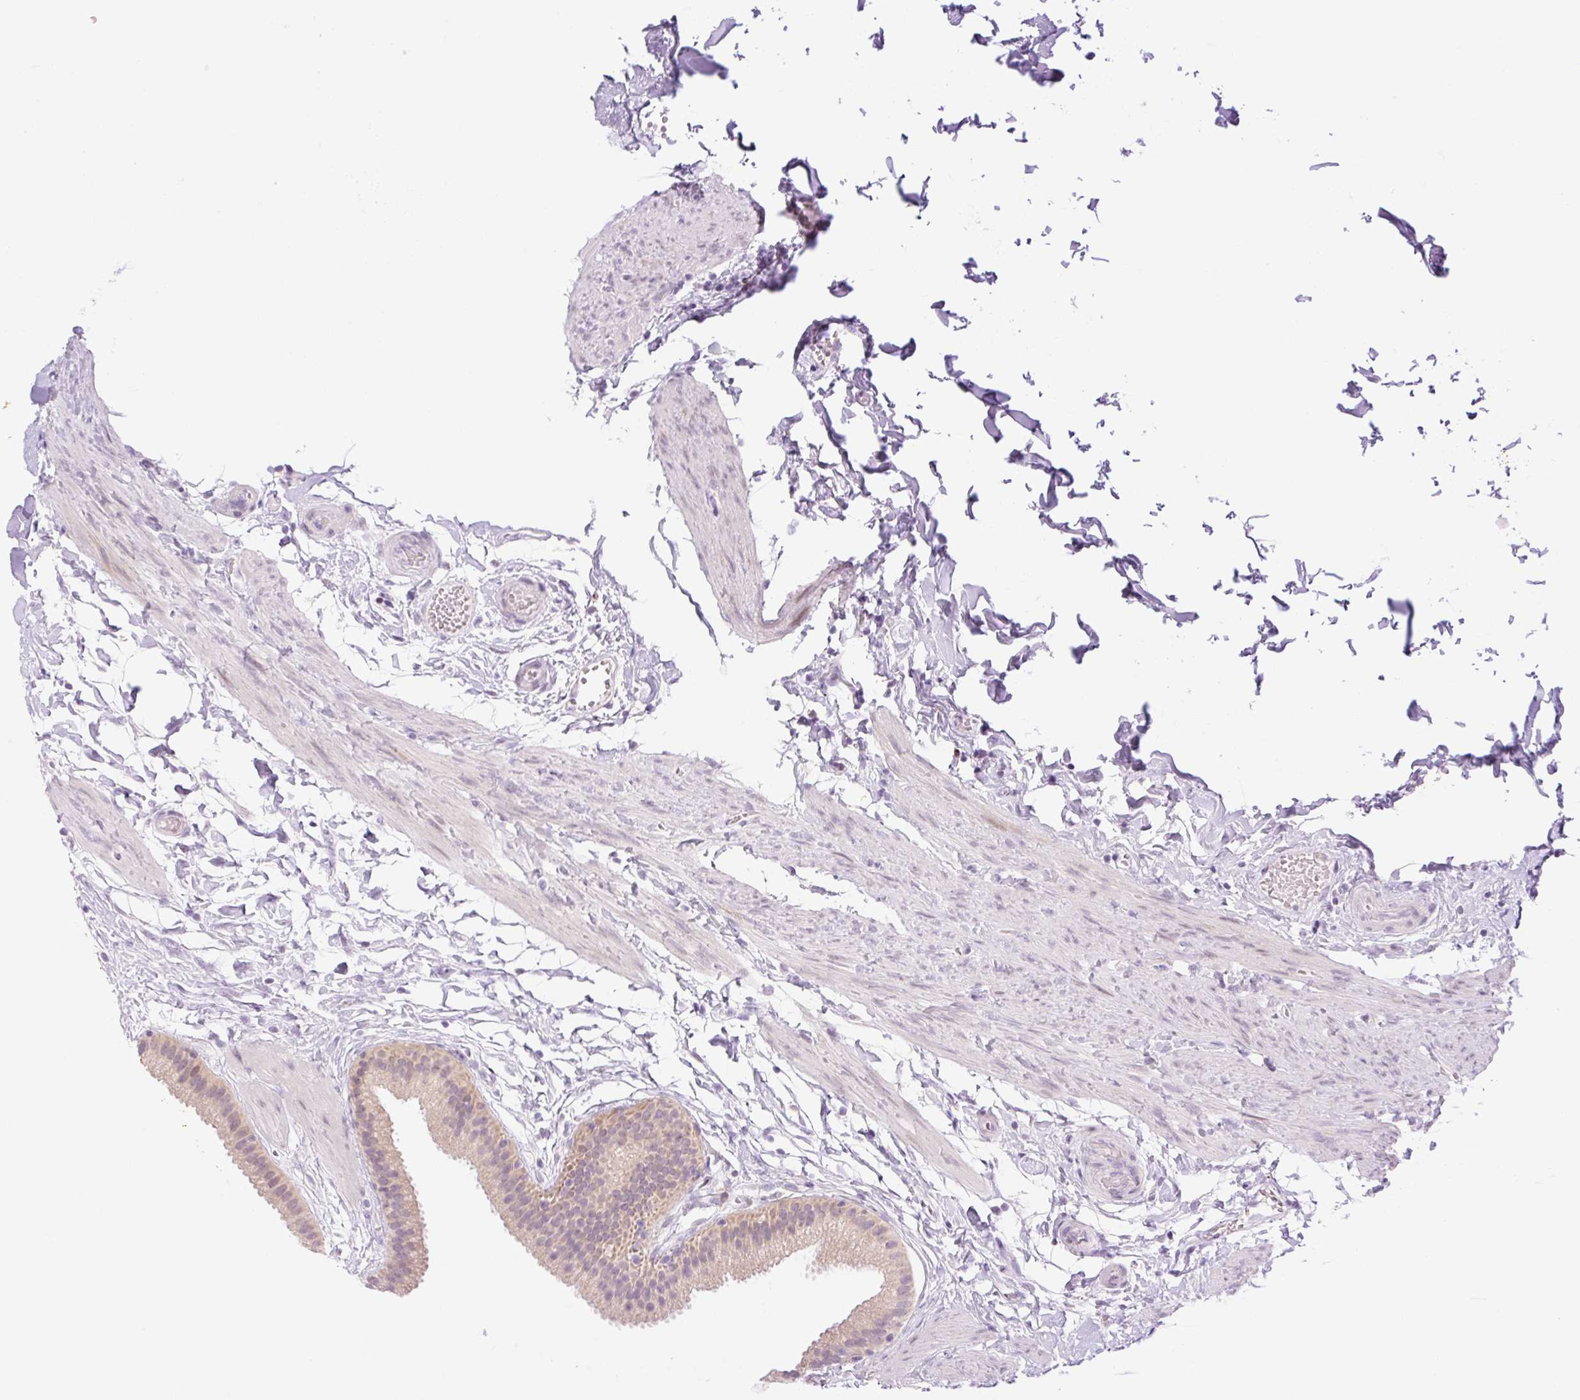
{"staining": {"intensity": "weak", "quantity": ">75%", "location": "cytoplasmic/membranous"}, "tissue": "gallbladder", "cell_type": "Glandular cells", "image_type": "normal", "snomed": [{"axis": "morphology", "description": "Normal tissue, NOS"}, {"axis": "topography", "description": "Gallbladder"}], "caption": "Immunohistochemical staining of unremarkable human gallbladder shows low levels of weak cytoplasmic/membranous staining in approximately >75% of glandular cells. The staining was performed using DAB, with brown indicating positive protein expression. Nuclei are stained blue with hematoxylin.", "gene": "SPRYD4", "patient": {"sex": "female", "age": 63}}